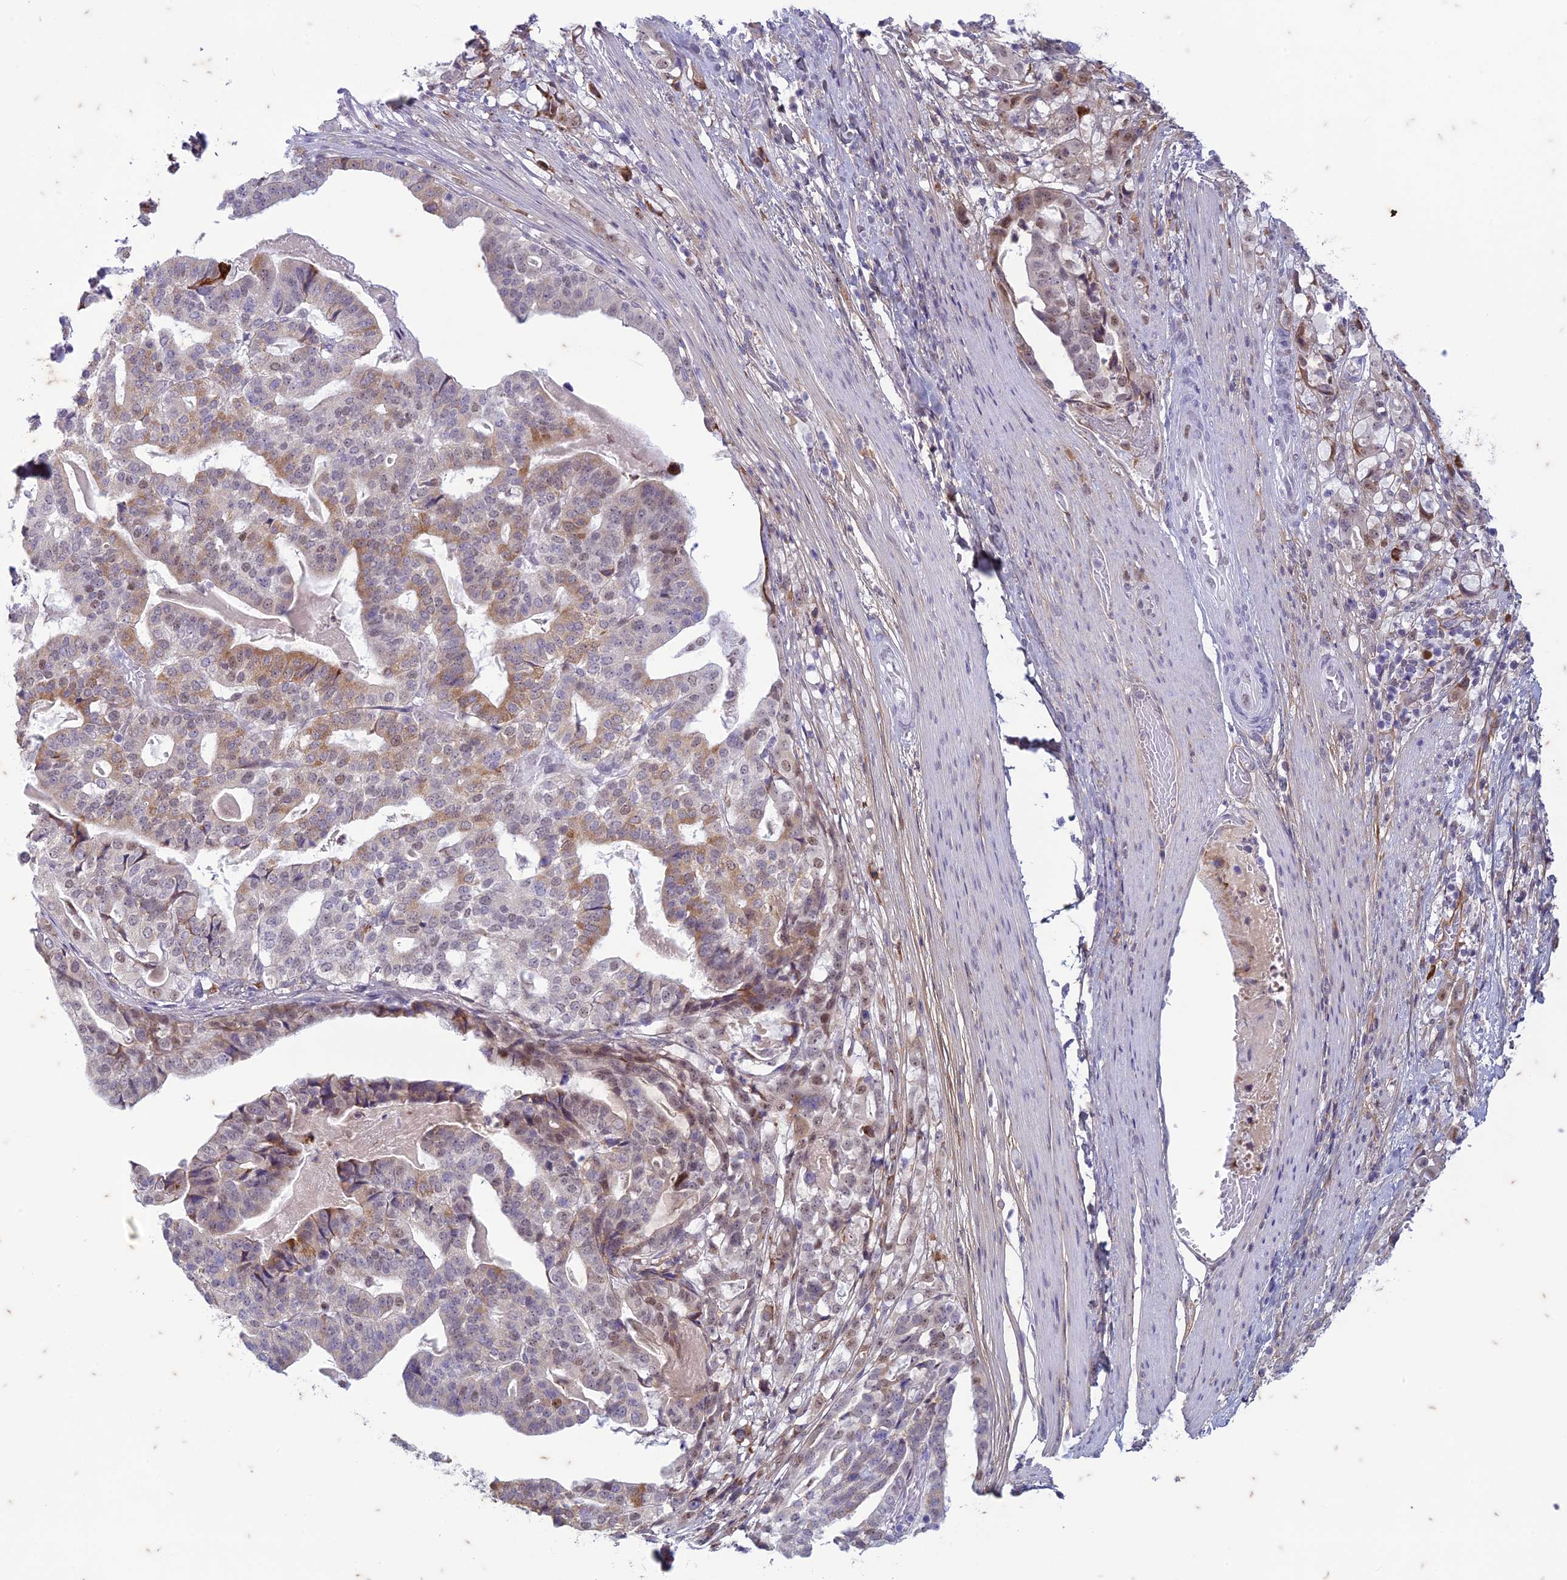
{"staining": {"intensity": "moderate", "quantity": "<25%", "location": "cytoplasmic/membranous,nuclear"}, "tissue": "stomach cancer", "cell_type": "Tumor cells", "image_type": "cancer", "snomed": [{"axis": "morphology", "description": "Adenocarcinoma, NOS"}, {"axis": "topography", "description": "Stomach"}], "caption": "The image reveals a brown stain indicating the presence of a protein in the cytoplasmic/membranous and nuclear of tumor cells in adenocarcinoma (stomach).", "gene": "PABPN1L", "patient": {"sex": "male", "age": 48}}